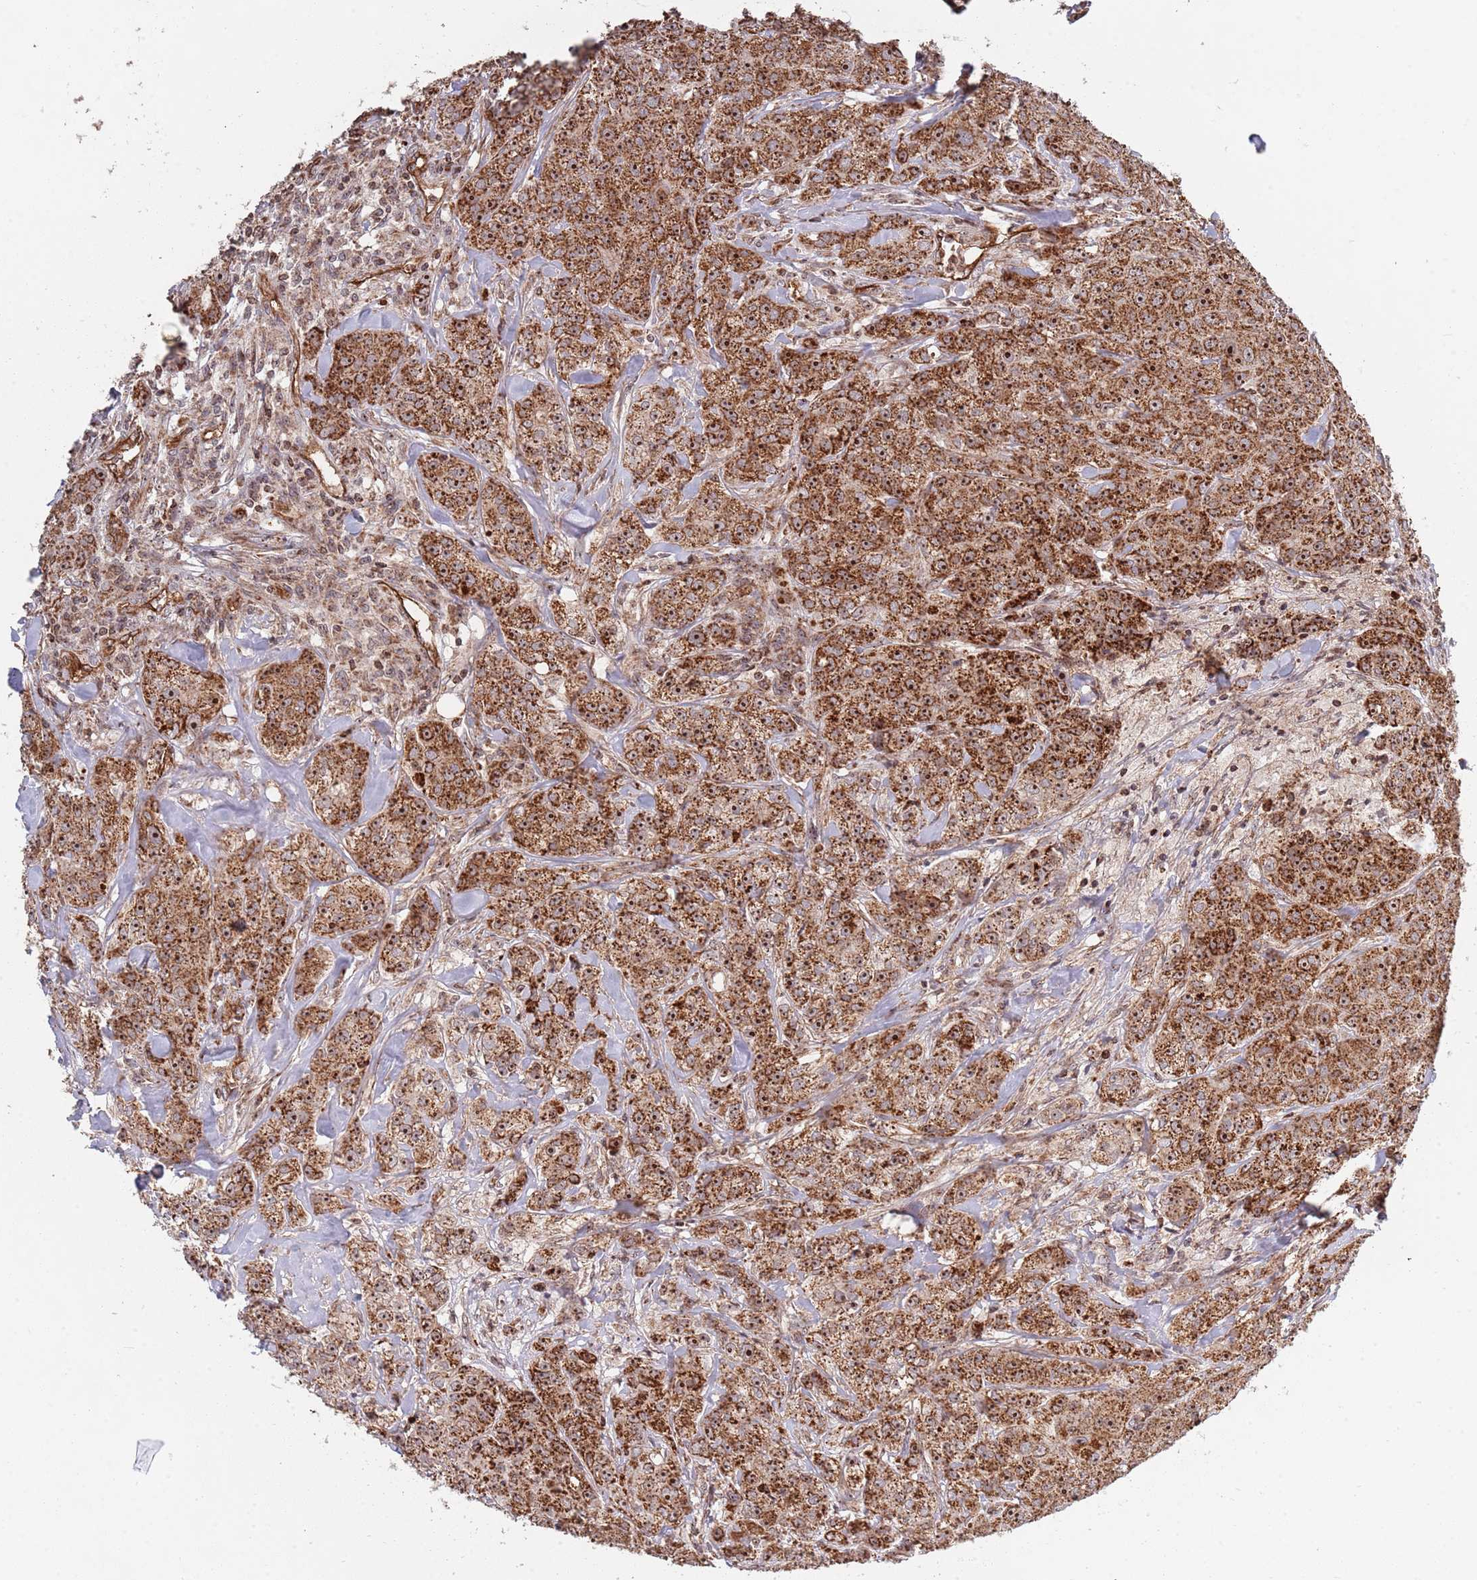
{"staining": {"intensity": "strong", "quantity": ">75%", "location": "cytoplasmic/membranous,nuclear"}, "tissue": "breast cancer", "cell_type": "Tumor cells", "image_type": "cancer", "snomed": [{"axis": "morphology", "description": "Duct carcinoma"}, {"axis": "topography", "description": "Breast"}], "caption": "This image exhibits immunohistochemistry staining of human breast infiltrating ductal carcinoma, with high strong cytoplasmic/membranous and nuclear staining in about >75% of tumor cells.", "gene": "DCHS1", "patient": {"sex": "female", "age": 43}}